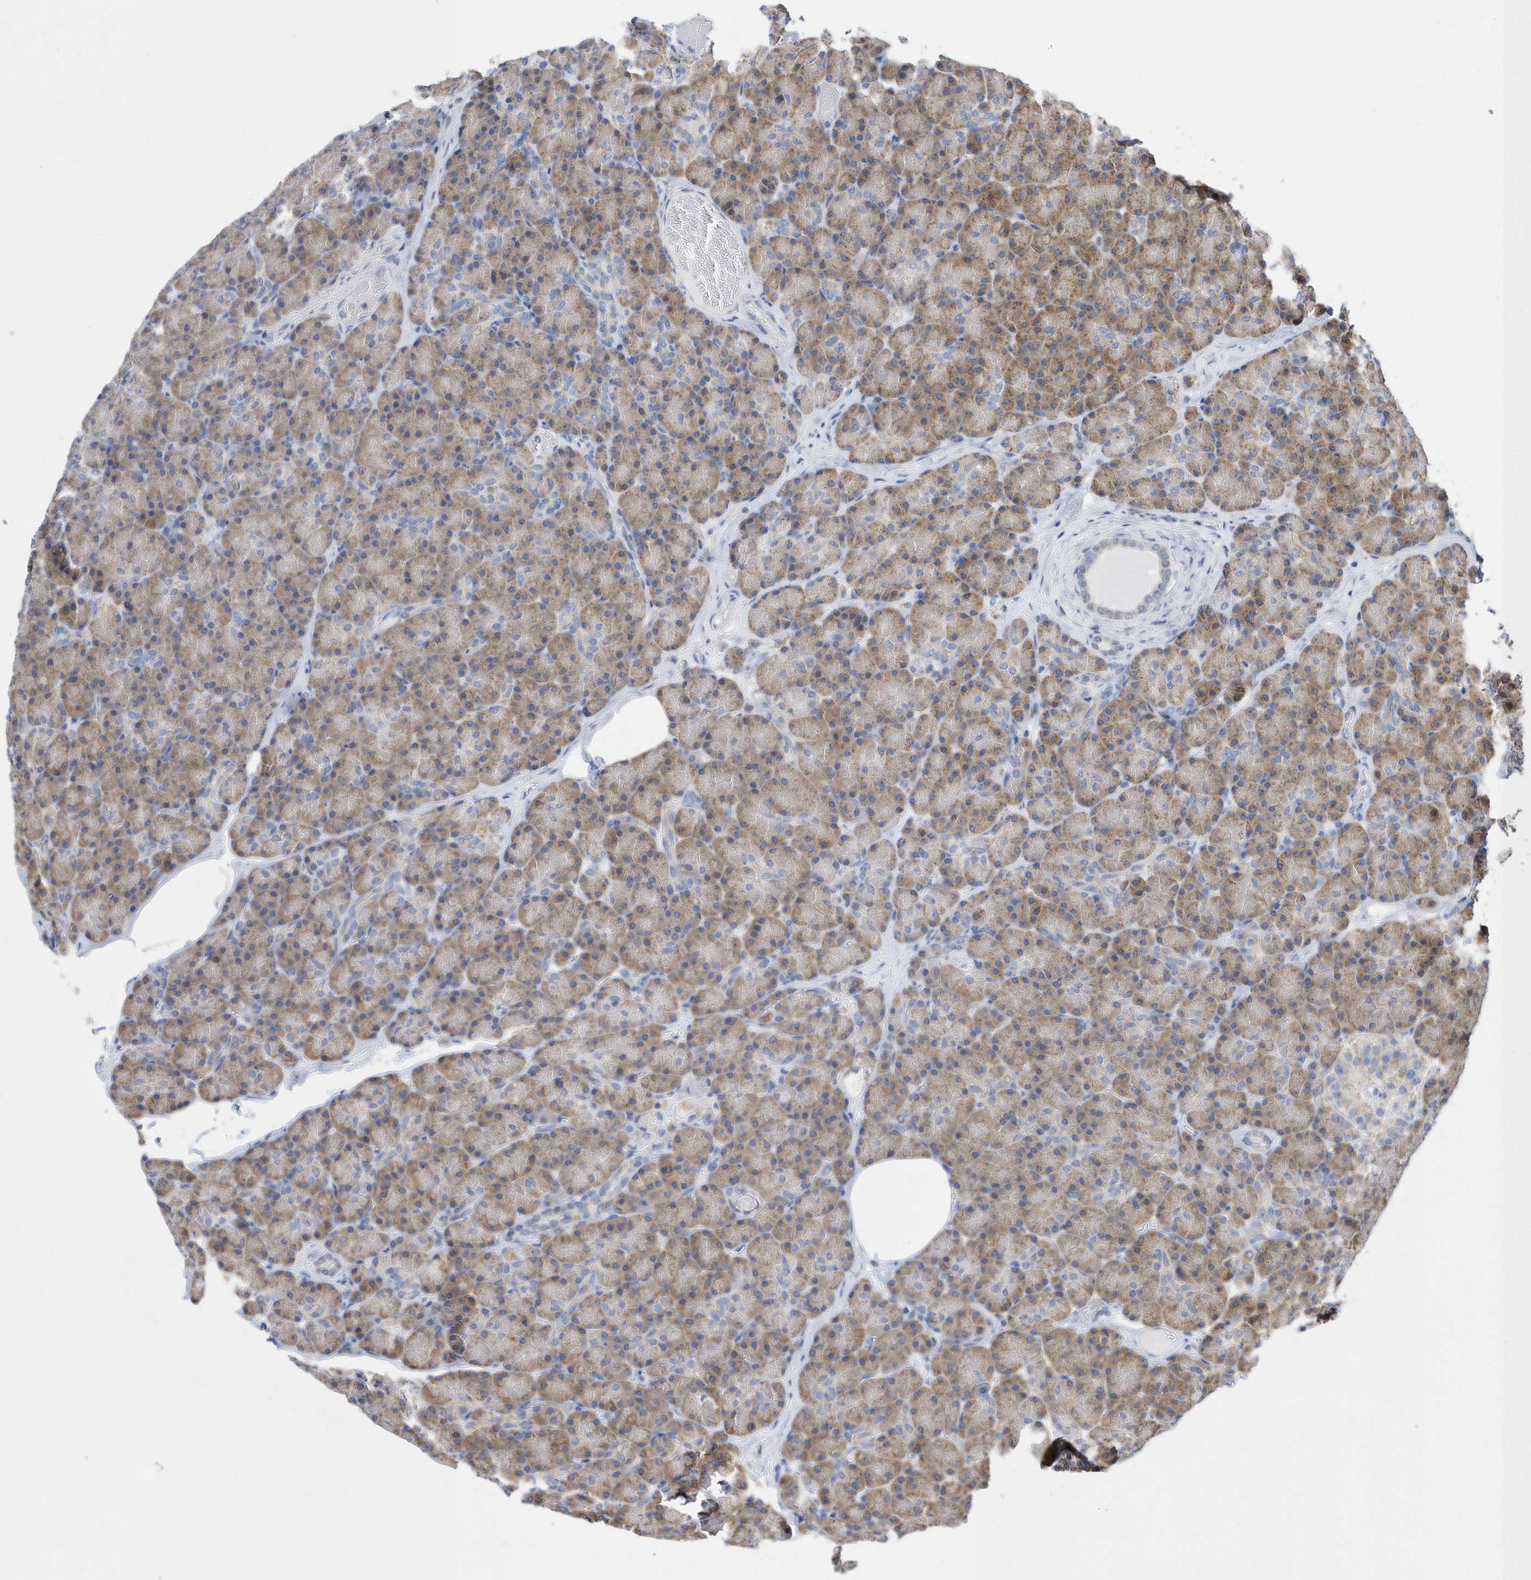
{"staining": {"intensity": "moderate", "quantity": ">75%", "location": "cytoplasmic/membranous"}, "tissue": "pancreas", "cell_type": "Exocrine glandular cells", "image_type": "normal", "snomed": [{"axis": "morphology", "description": "Normal tissue, NOS"}, {"axis": "topography", "description": "Pancreas"}], "caption": "Protein analysis of normal pancreas reveals moderate cytoplasmic/membranous staining in approximately >75% of exocrine glandular cells. The protein of interest is shown in brown color, while the nuclei are stained blue.", "gene": "SPATA5", "patient": {"sex": "female", "age": 43}}